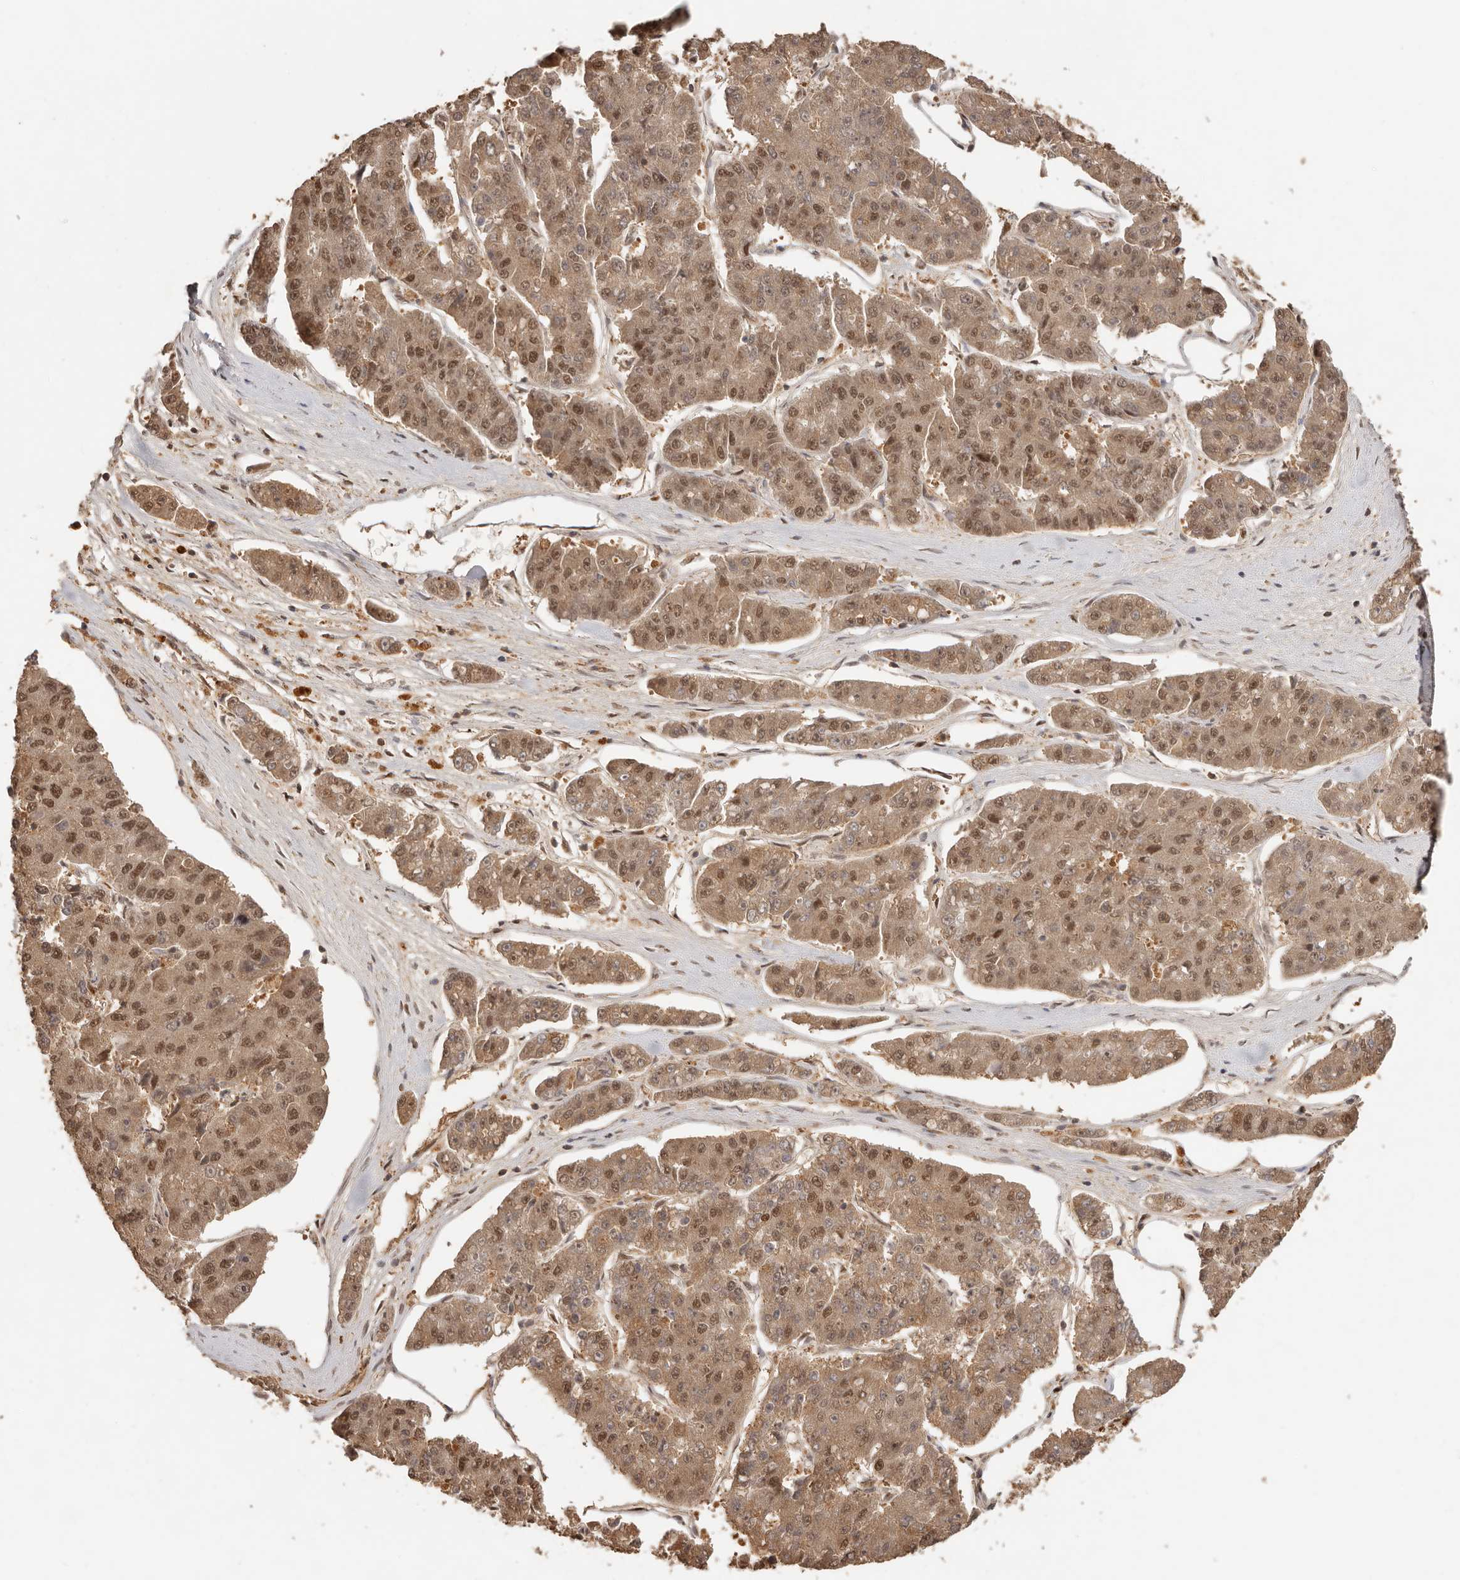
{"staining": {"intensity": "moderate", "quantity": ">75%", "location": "cytoplasmic/membranous,nuclear"}, "tissue": "pancreatic cancer", "cell_type": "Tumor cells", "image_type": "cancer", "snomed": [{"axis": "morphology", "description": "Adenocarcinoma, NOS"}, {"axis": "topography", "description": "Pancreas"}], "caption": "Moderate cytoplasmic/membranous and nuclear expression for a protein is present in about >75% of tumor cells of pancreatic adenocarcinoma using IHC.", "gene": "PSMA5", "patient": {"sex": "male", "age": 50}}